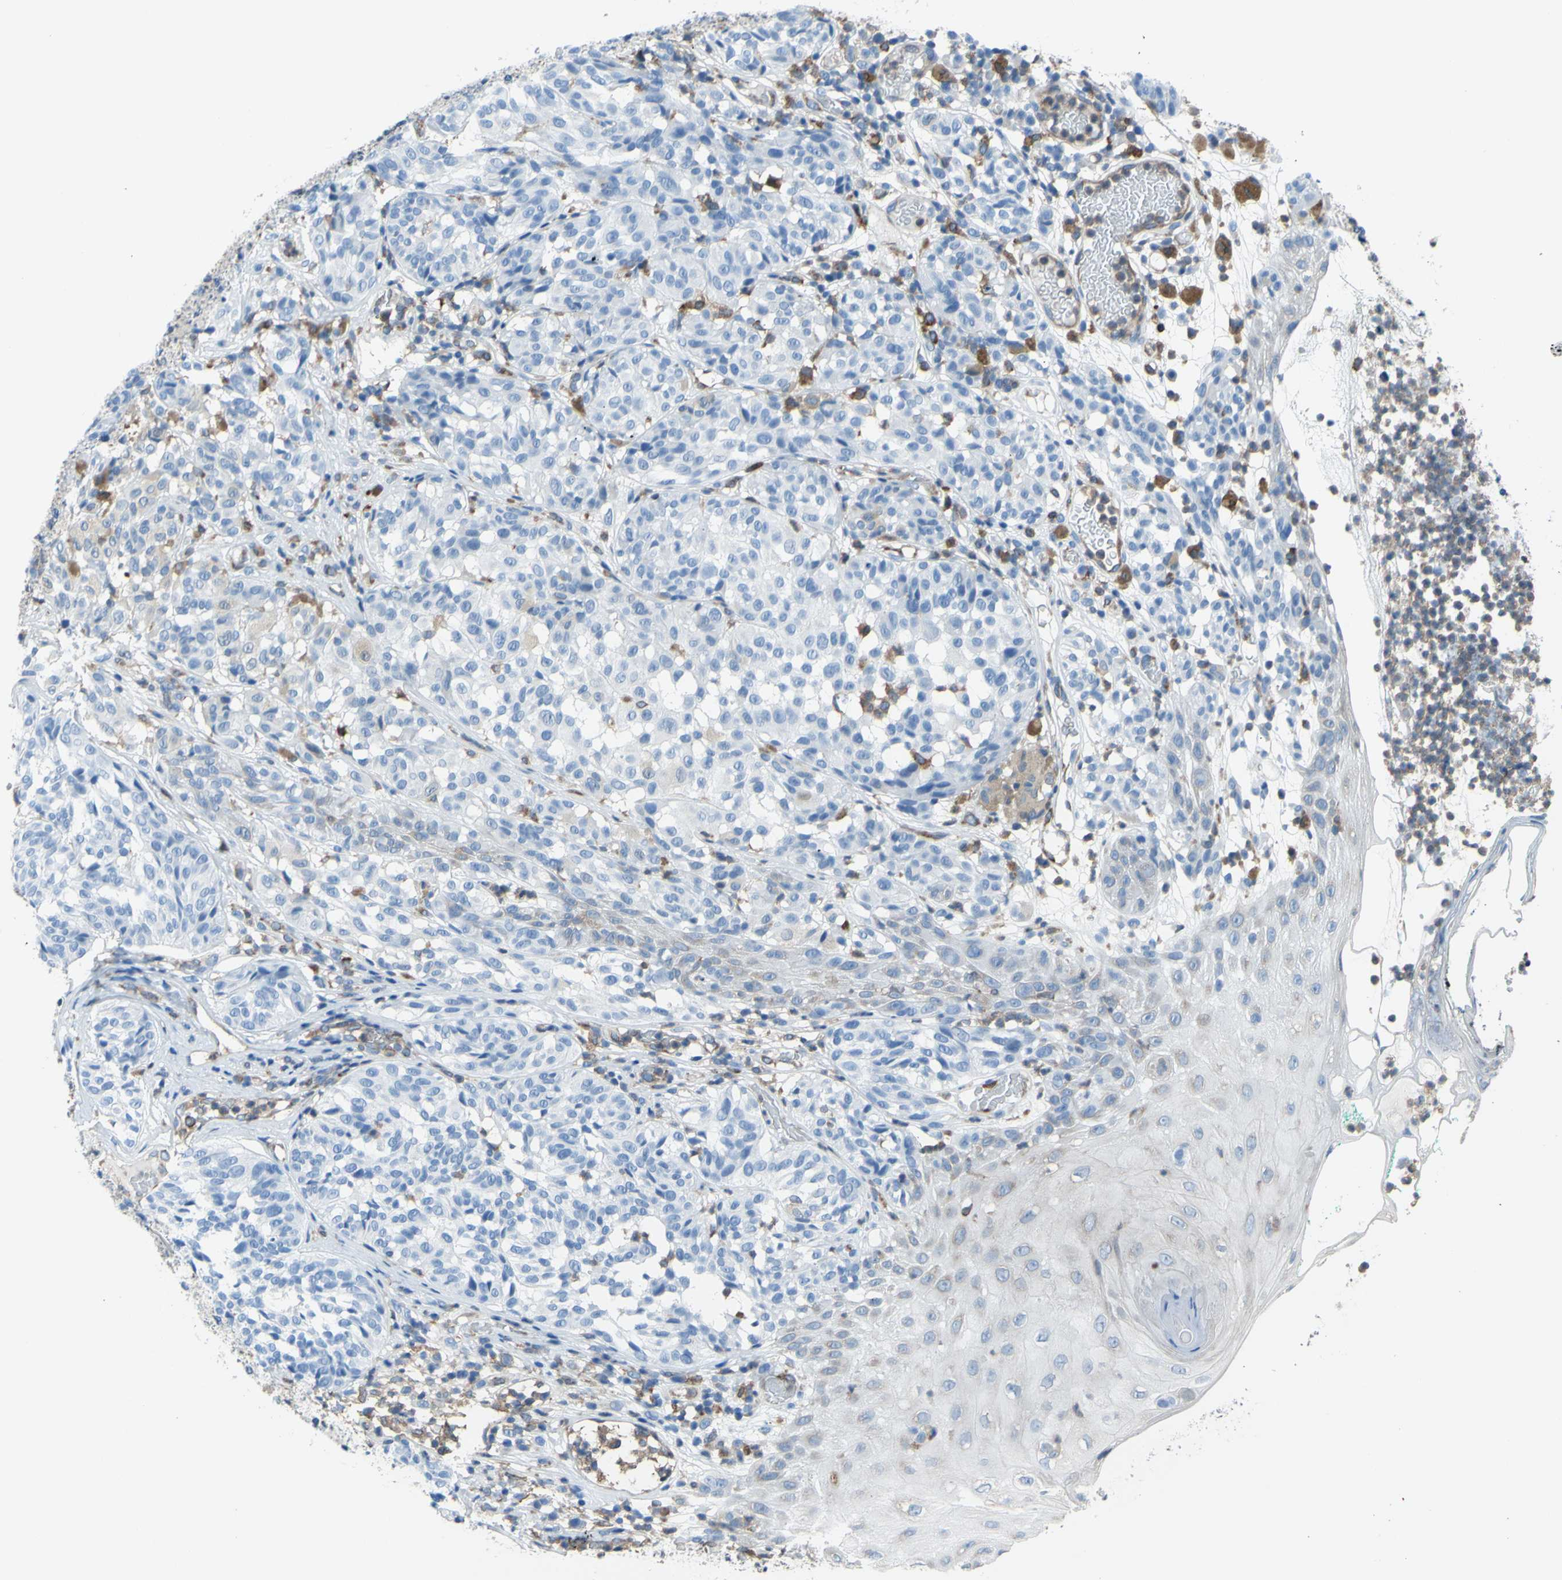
{"staining": {"intensity": "negative", "quantity": "none", "location": "none"}, "tissue": "melanoma", "cell_type": "Tumor cells", "image_type": "cancer", "snomed": [{"axis": "morphology", "description": "Malignant melanoma, NOS"}, {"axis": "topography", "description": "Skin"}], "caption": "Immunohistochemistry (IHC) of melanoma reveals no expression in tumor cells. (DAB (3,3'-diaminobenzidine) immunohistochemistry (IHC) with hematoxylin counter stain).", "gene": "MGST2", "patient": {"sex": "female", "age": 46}}